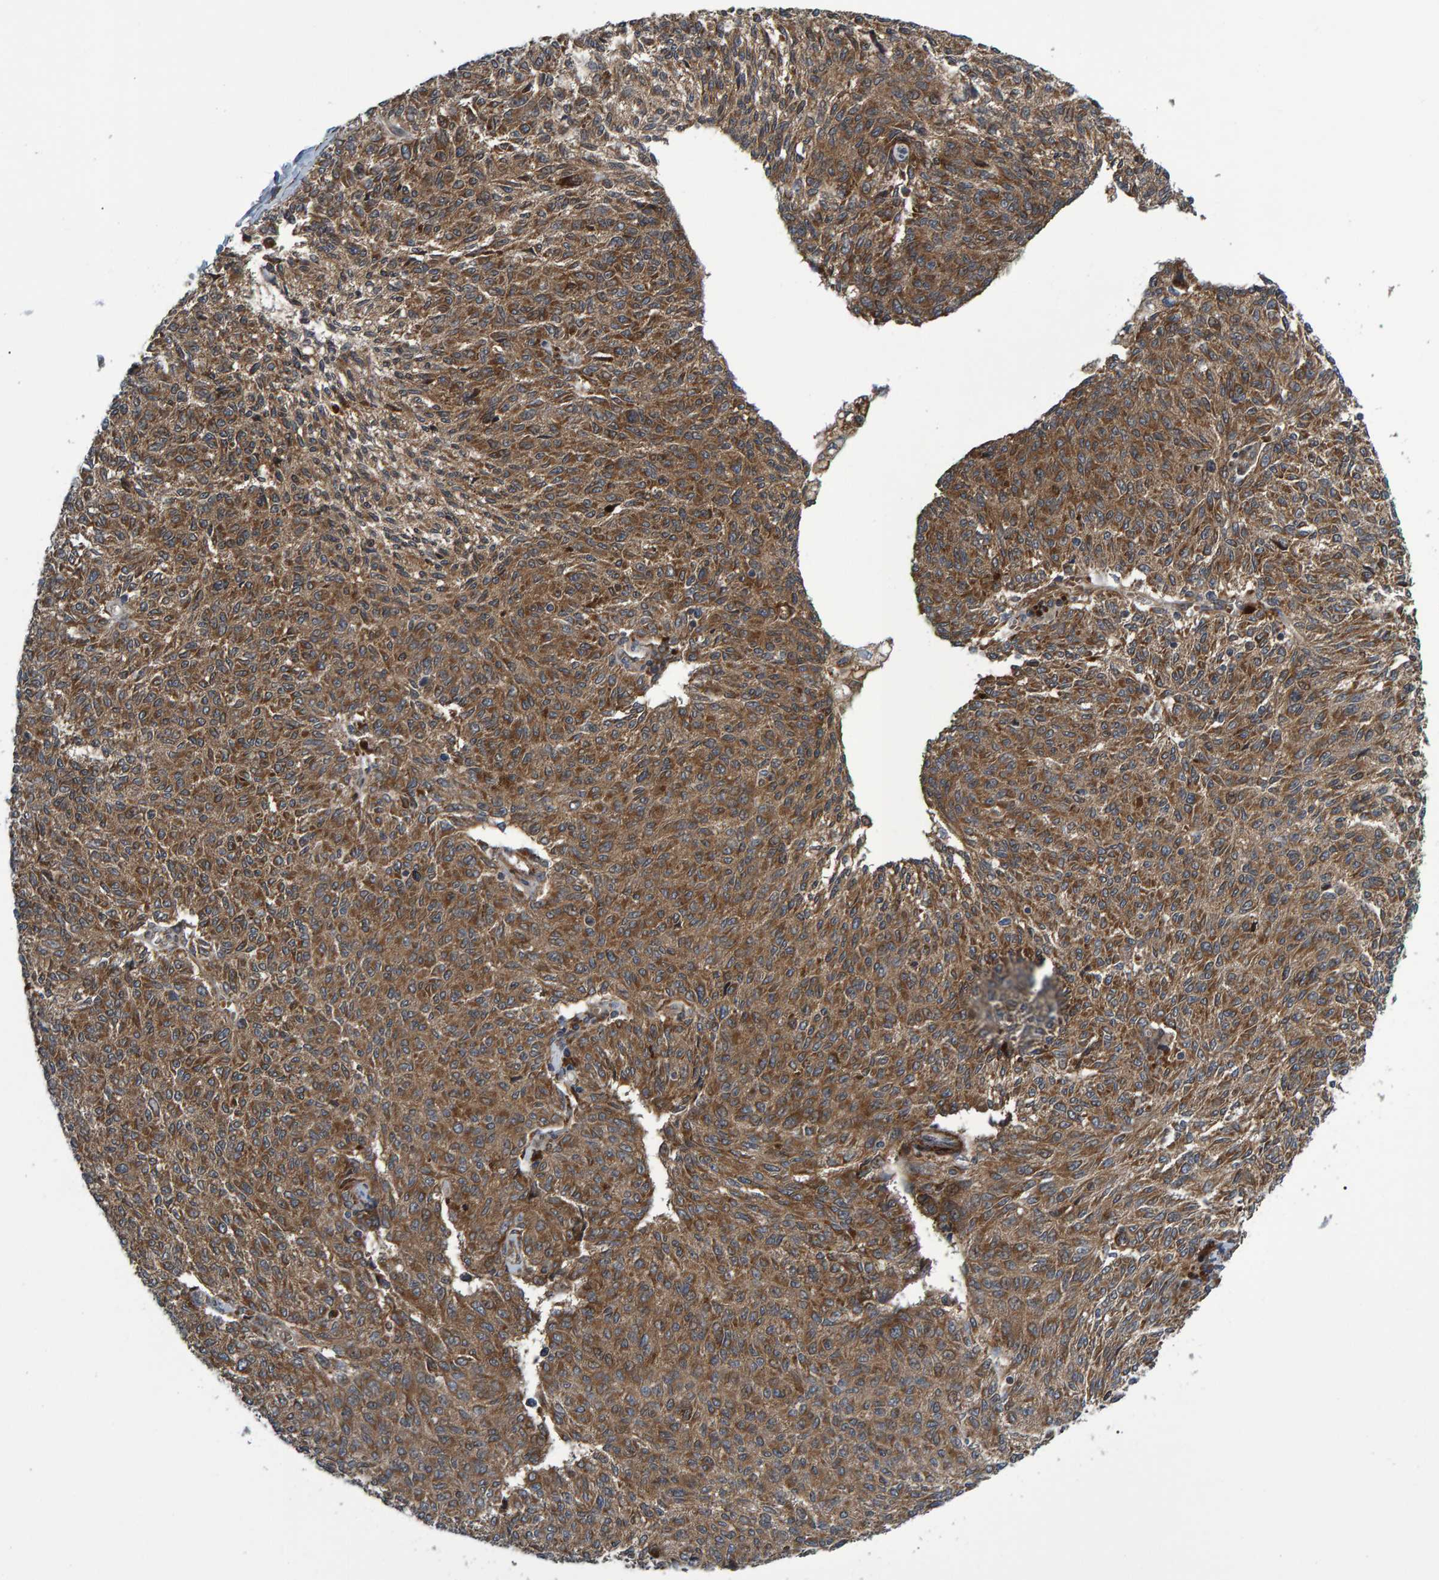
{"staining": {"intensity": "moderate", "quantity": ">75%", "location": "cytoplasmic/membranous"}, "tissue": "melanoma", "cell_type": "Tumor cells", "image_type": "cancer", "snomed": [{"axis": "morphology", "description": "Malignant melanoma, NOS"}, {"axis": "topography", "description": "Skin"}], "caption": "The micrograph demonstrates immunohistochemical staining of melanoma. There is moderate cytoplasmic/membranous staining is appreciated in about >75% of tumor cells.", "gene": "ATP6V1H", "patient": {"sex": "female", "age": 72}}